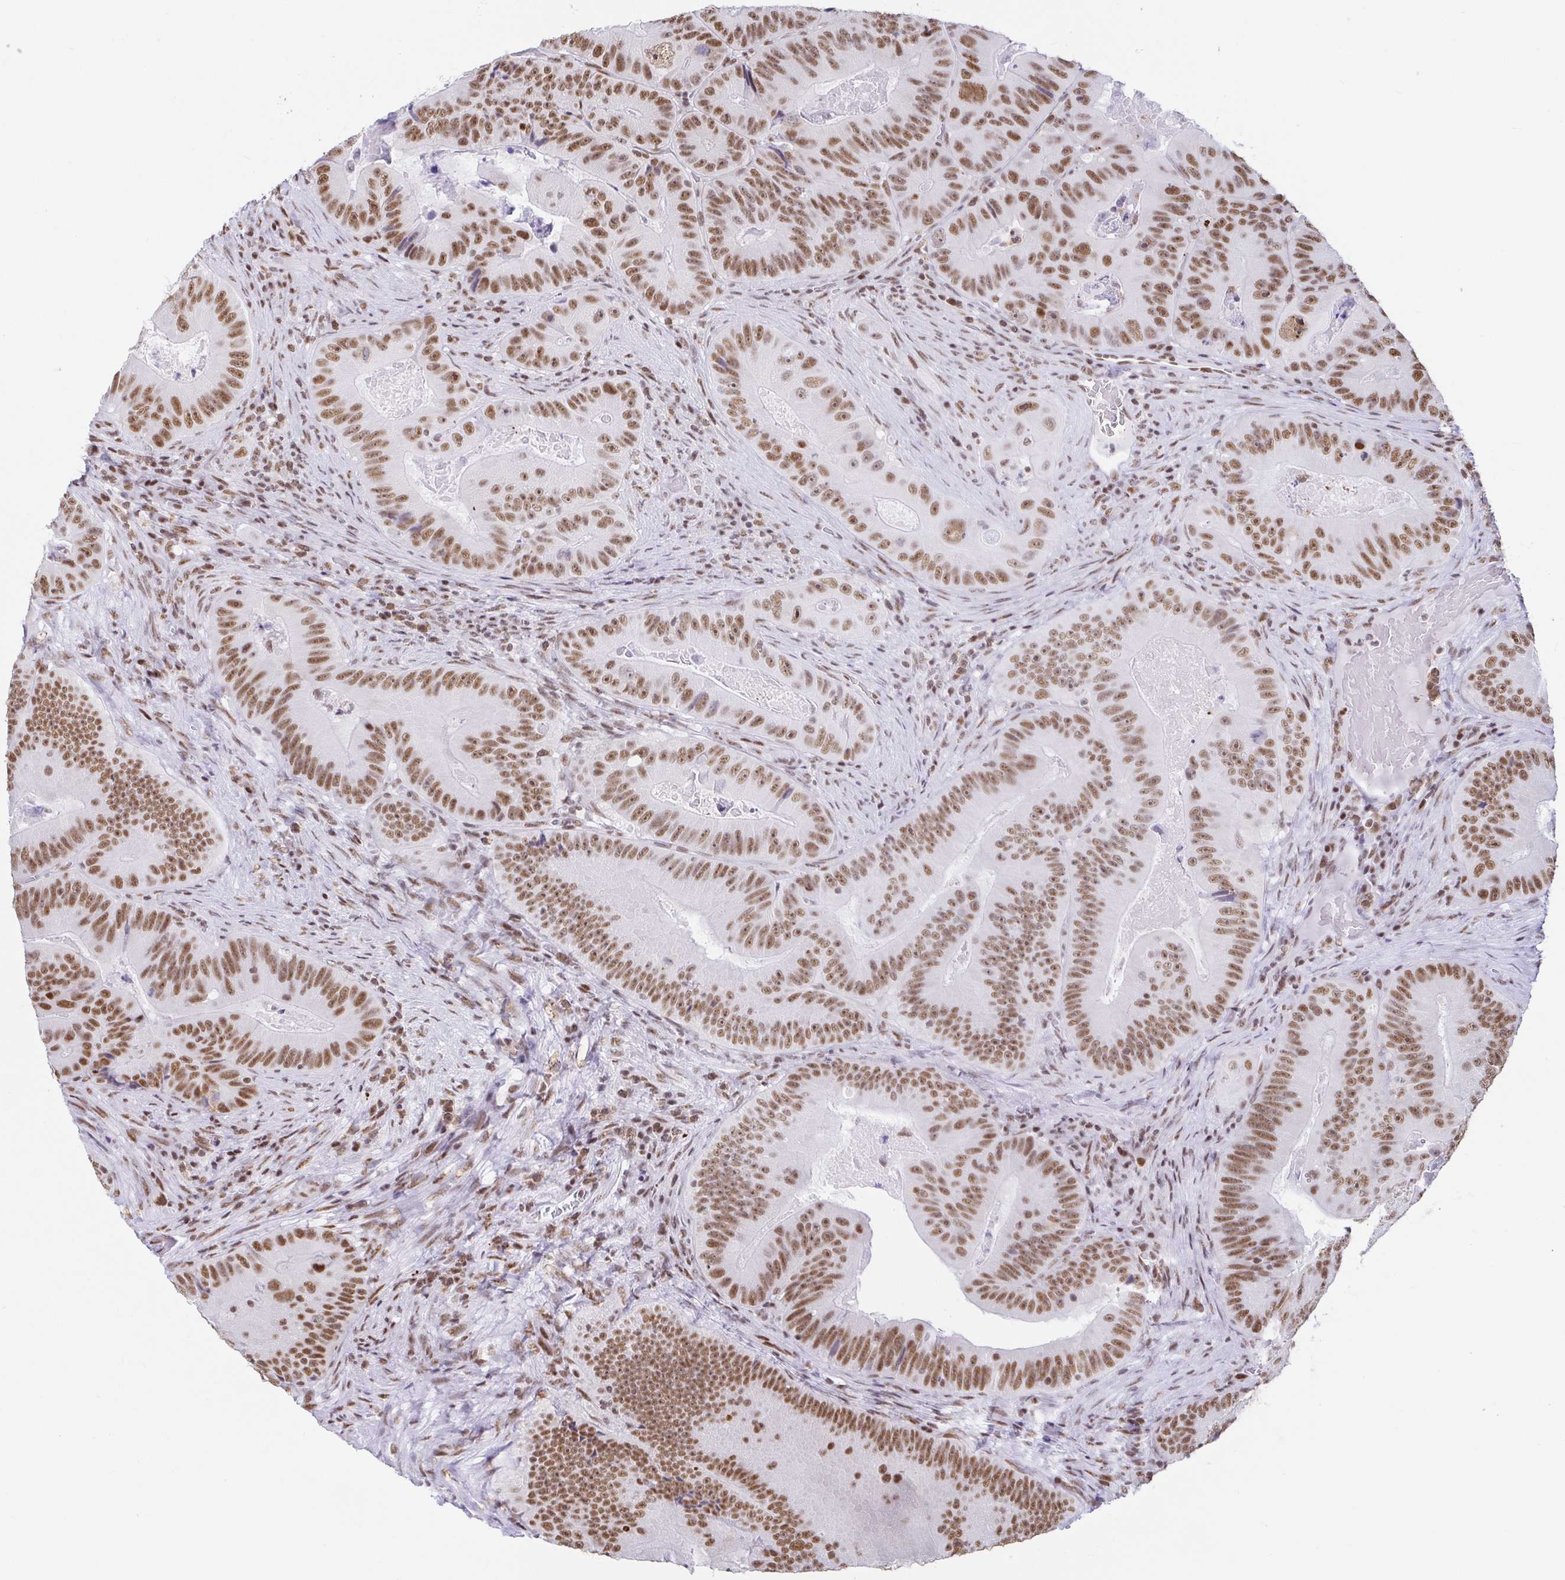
{"staining": {"intensity": "moderate", "quantity": ">75%", "location": "nuclear"}, "tissue": "colorectal cancer", "cell_type": "Tumor cells", "image_type": "cancer", "snomed": [{"axis": "morphology", "description": "Adenocarcinoma, NOS"}, {"axis": "topography", "description": "Colon"}], "caption": "Colorectal cancer stained with a brown dye shows moderate nuclear positive expression in approximately >75% of tumor cells.", "gene": "EWSR1", "patient": {"sex": "female", "age": 86}}